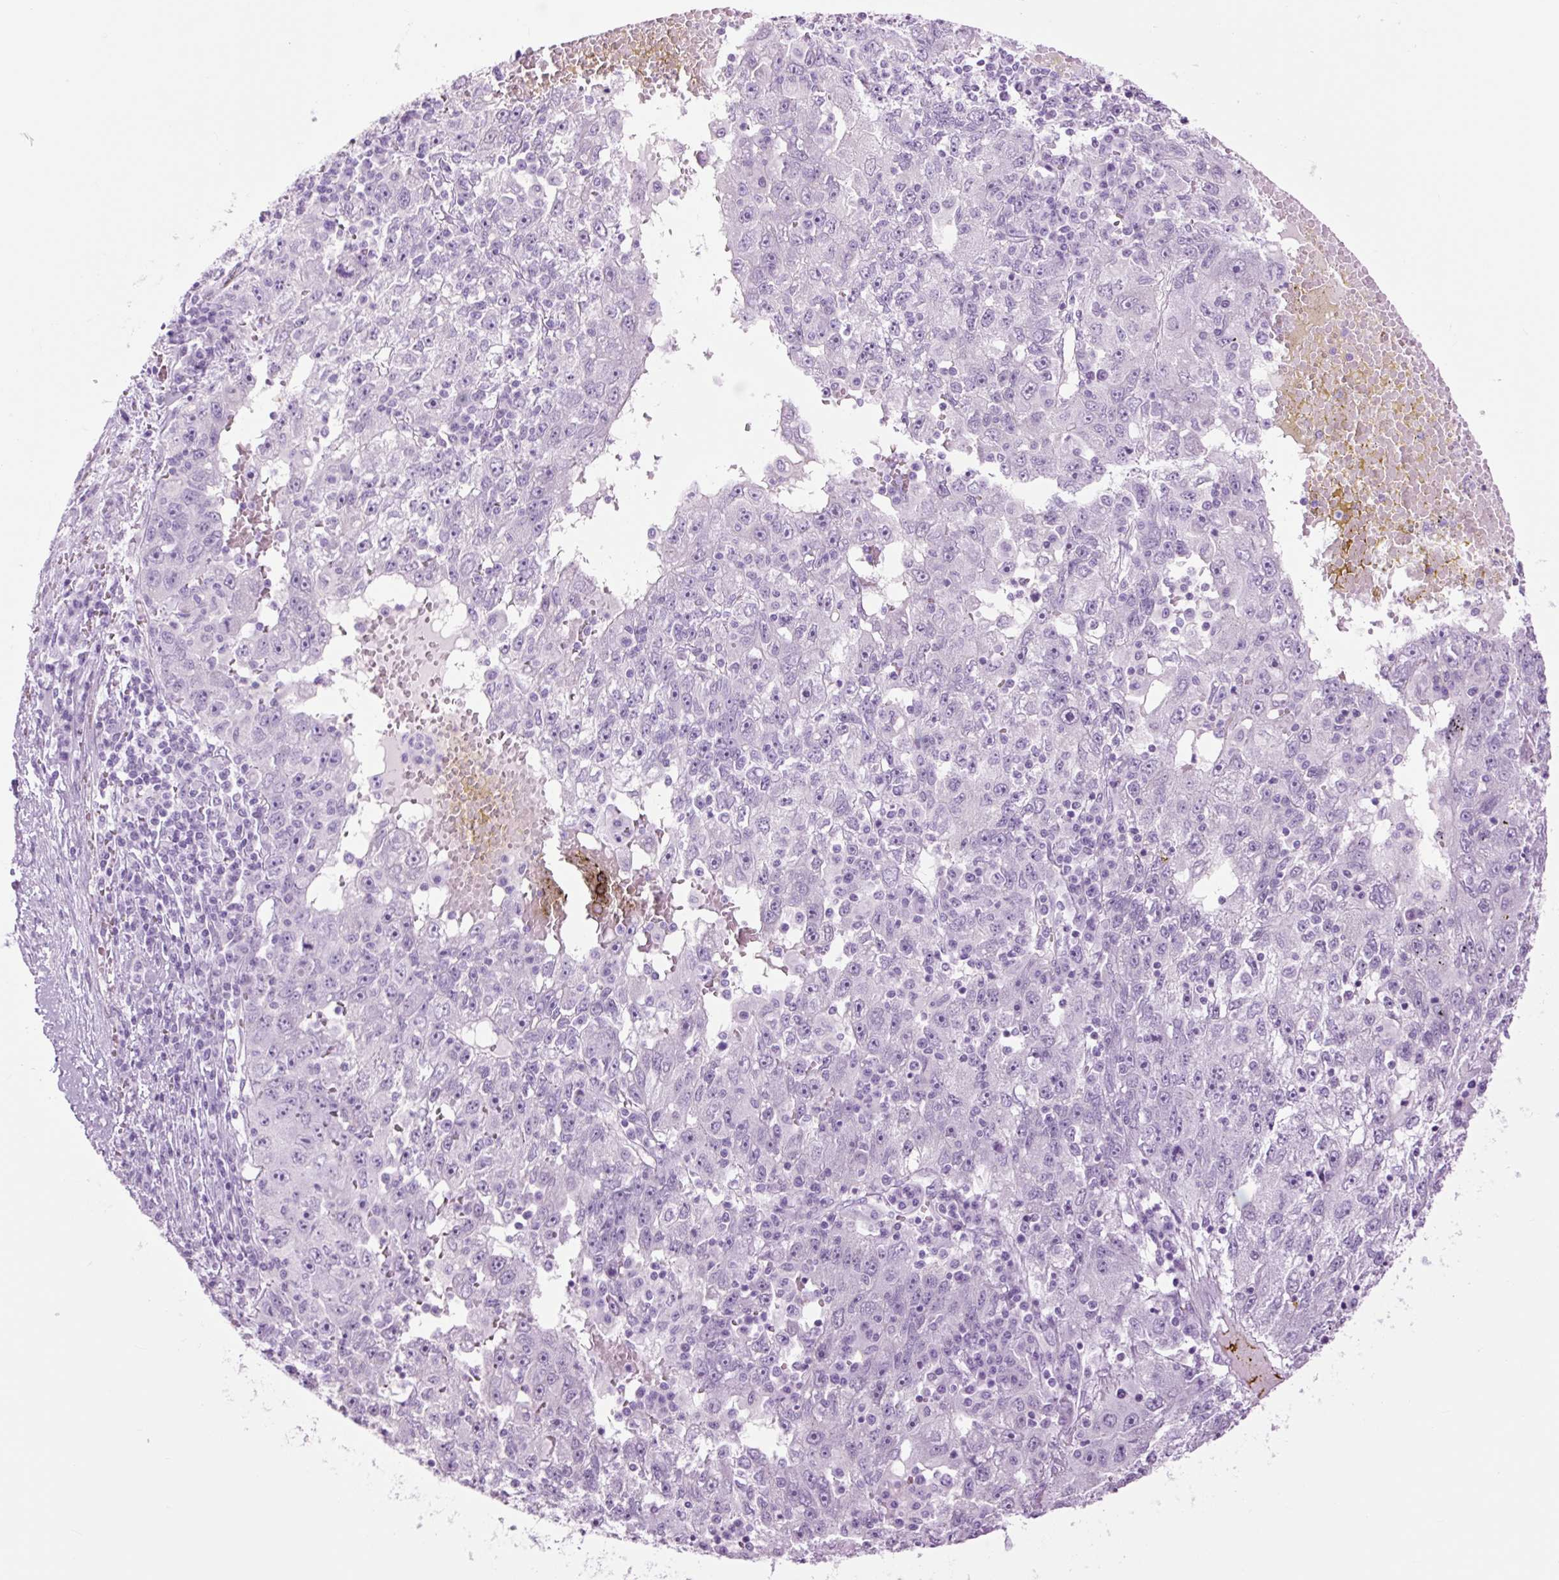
{"staining": {"intensity": "negative", "quantity": "none", "location": "none"}, "tissue": "liver cancer", "cell_type": "Tumor cells", "image_type": "cancer", "snomed": [{"axis": "morphology", "description": "Carcinoma, Hepatocellular, NOS"}, {"axis": "topography", "description": "Liver"}], "caption": "Micrograph shows no protein expression in tumor cells of hepatocellular carcinoma (liver) tissue.", "gene": "TFF2", "patient": {"sex": "male", "age": 49}}